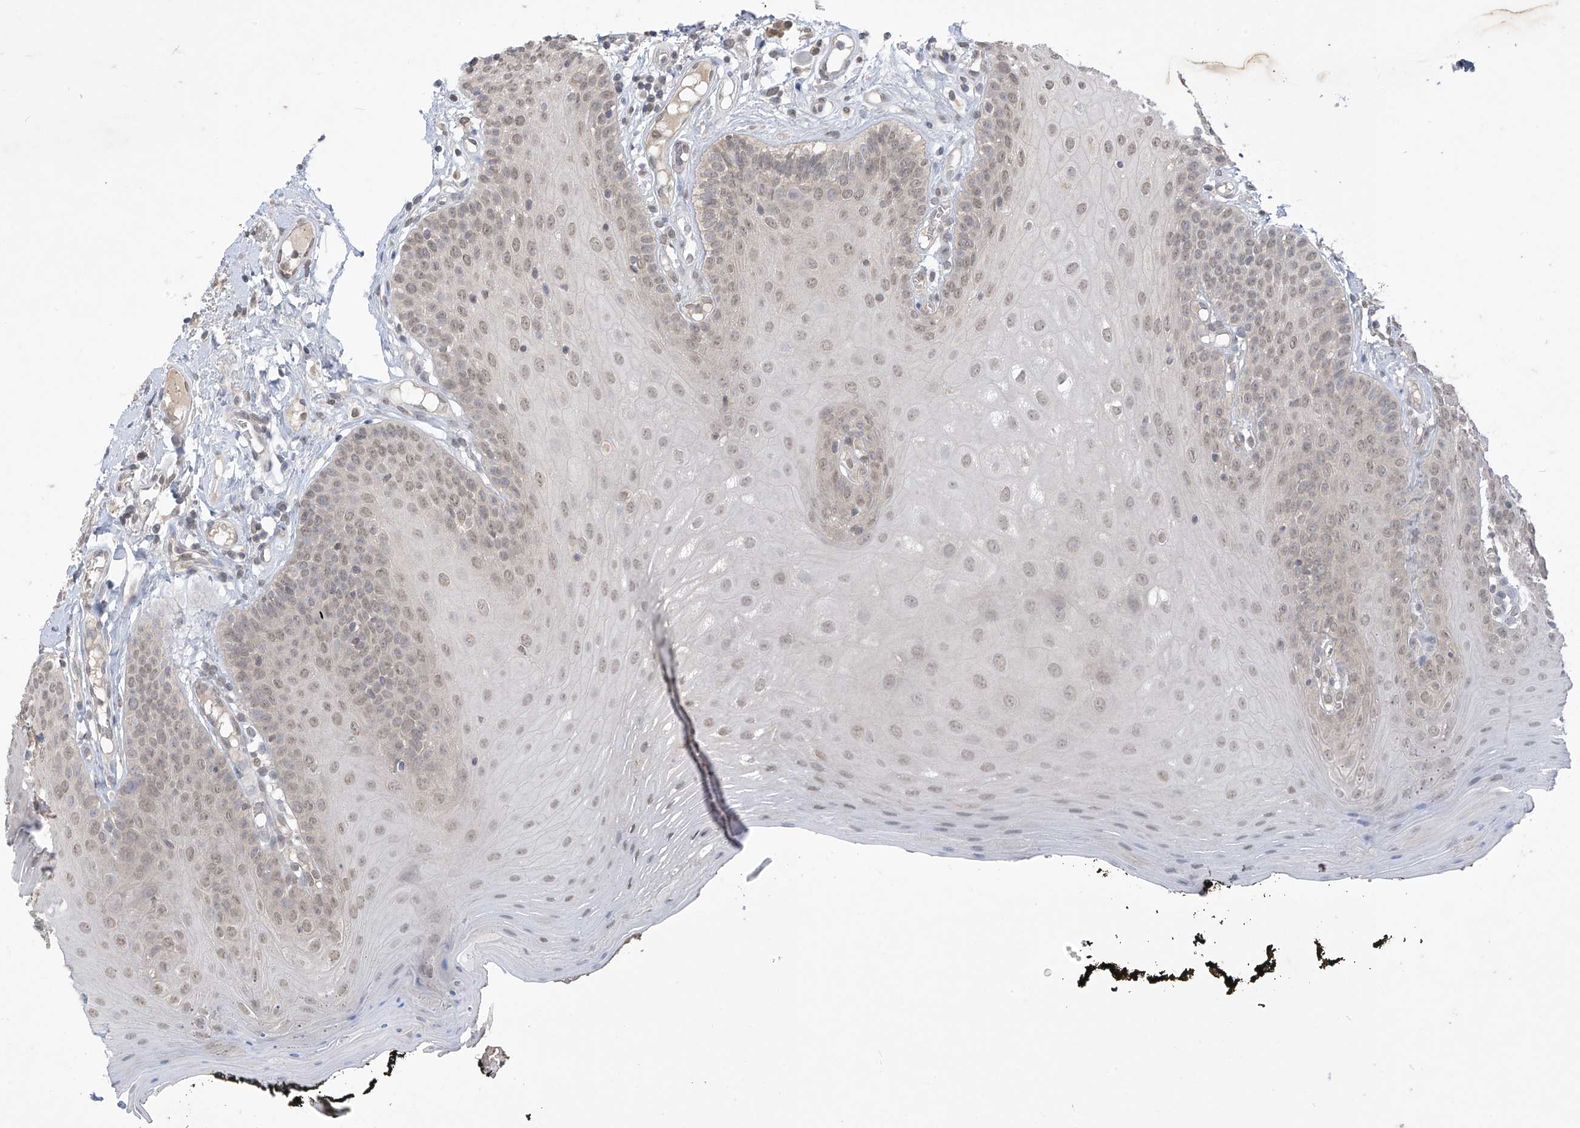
{"staining": {"intensity": "weak", "quantity": ">75%", "location": "nuclear"}, "tissue": "oral mucosa", "cell_type": "Squamous epithelial cells", "image_type": "normal", "snomed": [{"axis": "morphology", "description": "Normal tissue, NOS"}, {"axis": "topography", "description": "Oral tissue"}], "caption": "Immunohistochemical staining of unremarkable oral mucosa reveals weak nuclear protein positivity in about >75% of squamous epithelial cells.", "gene": "LCOR", "patient": {"sex": "male", "age": 74}}